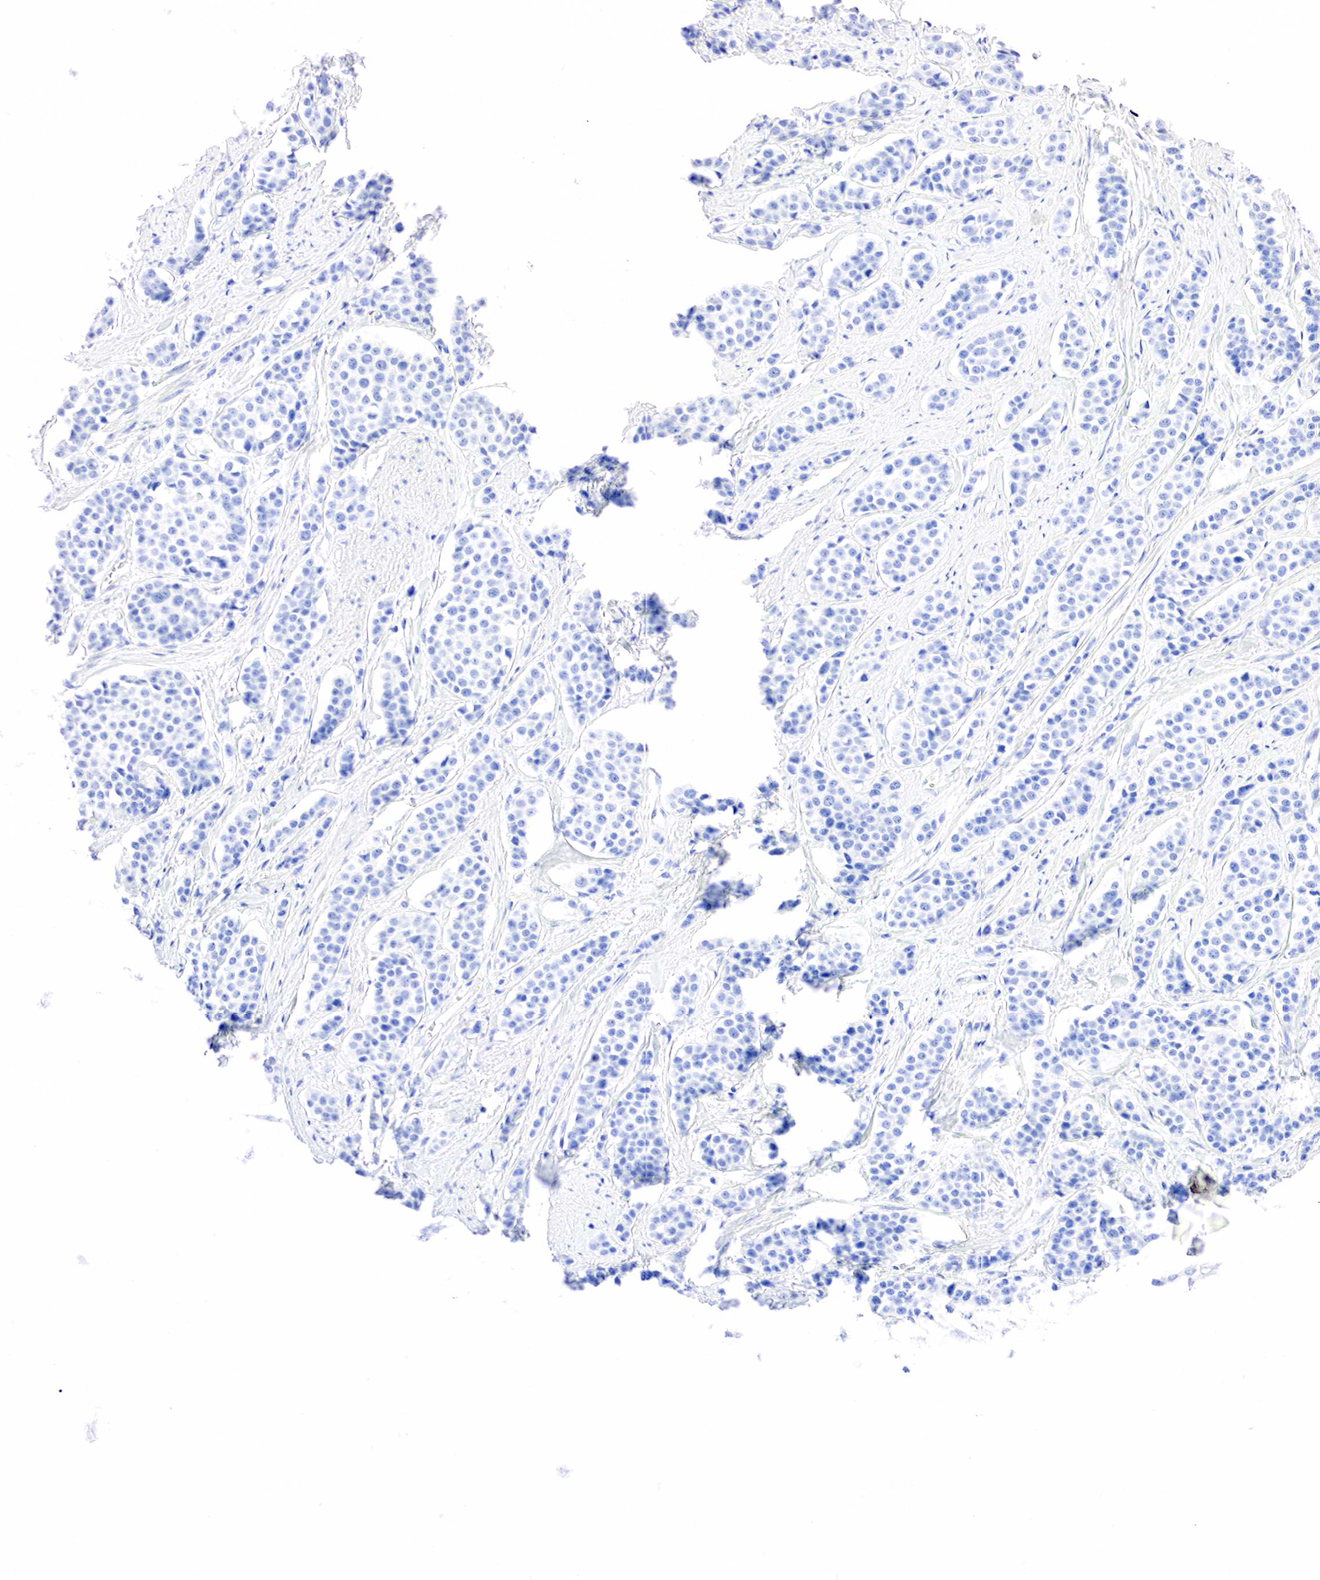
{"staining": {"intensity": "negative", "quantity": "none", "location": "none"}, "tissue": "carcinoid", "cell_type": "Tumor cells", "image_type": "cancer", "snomed": [{"axis": "morphology", "description": "Carcinoid, malignant, NOS"}, {"axis": "topography", "description": "Small intestine"}], "caption": "Carcinoid (malignant) stained for a protein using immunohistochemistry exhibits no positivity tumor cells.", "gene": "PTH", "patient": {"sex": "male", "age": 60}}